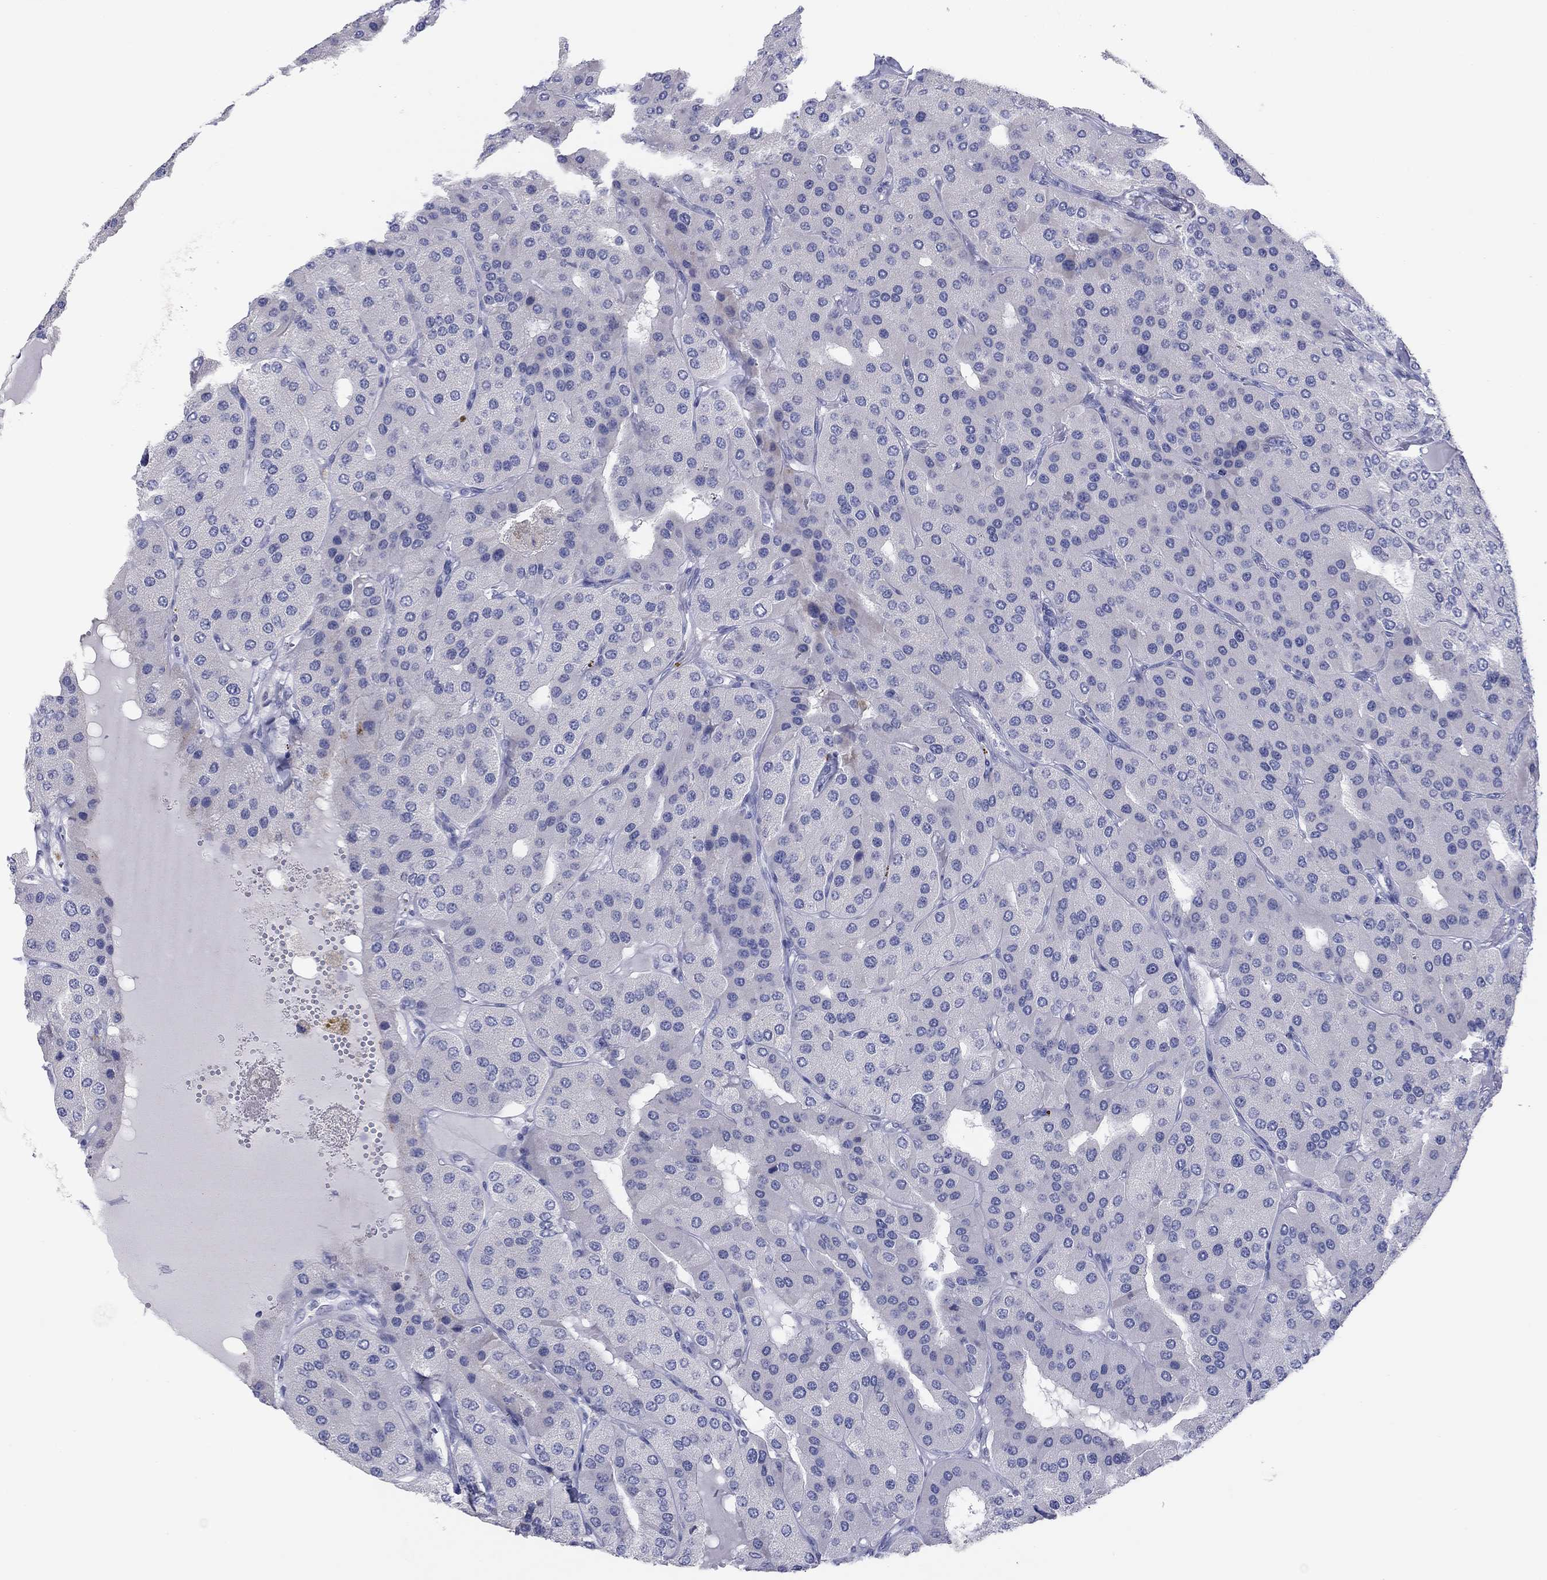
{"staining": {"intensity": "negative", "quantity": "none", "location": "none"}, "tissue": "parathyroid gland", "cell_type": "Glandular cells", "image_type": "normal", "snomed": [{"axis": "morphology", "description": "Normal tissue, NOS"}, {"axis": "morphology", "description": "Adenoma, NOS"}, {"axis": "topography", "description": "Parathyroid gland"}], "caption": "DAB immunohistochemical staining of unremarkable human parathyroid gland demonstrates no significant expression in glandular cells. (Stains: DAB immunohistochemistry with hematoxylin counter stain, Microscopy: brightfield microscopy at high magnification).", "gene": "CPNE6", "patient": {"sex": "female", "age": 86}}